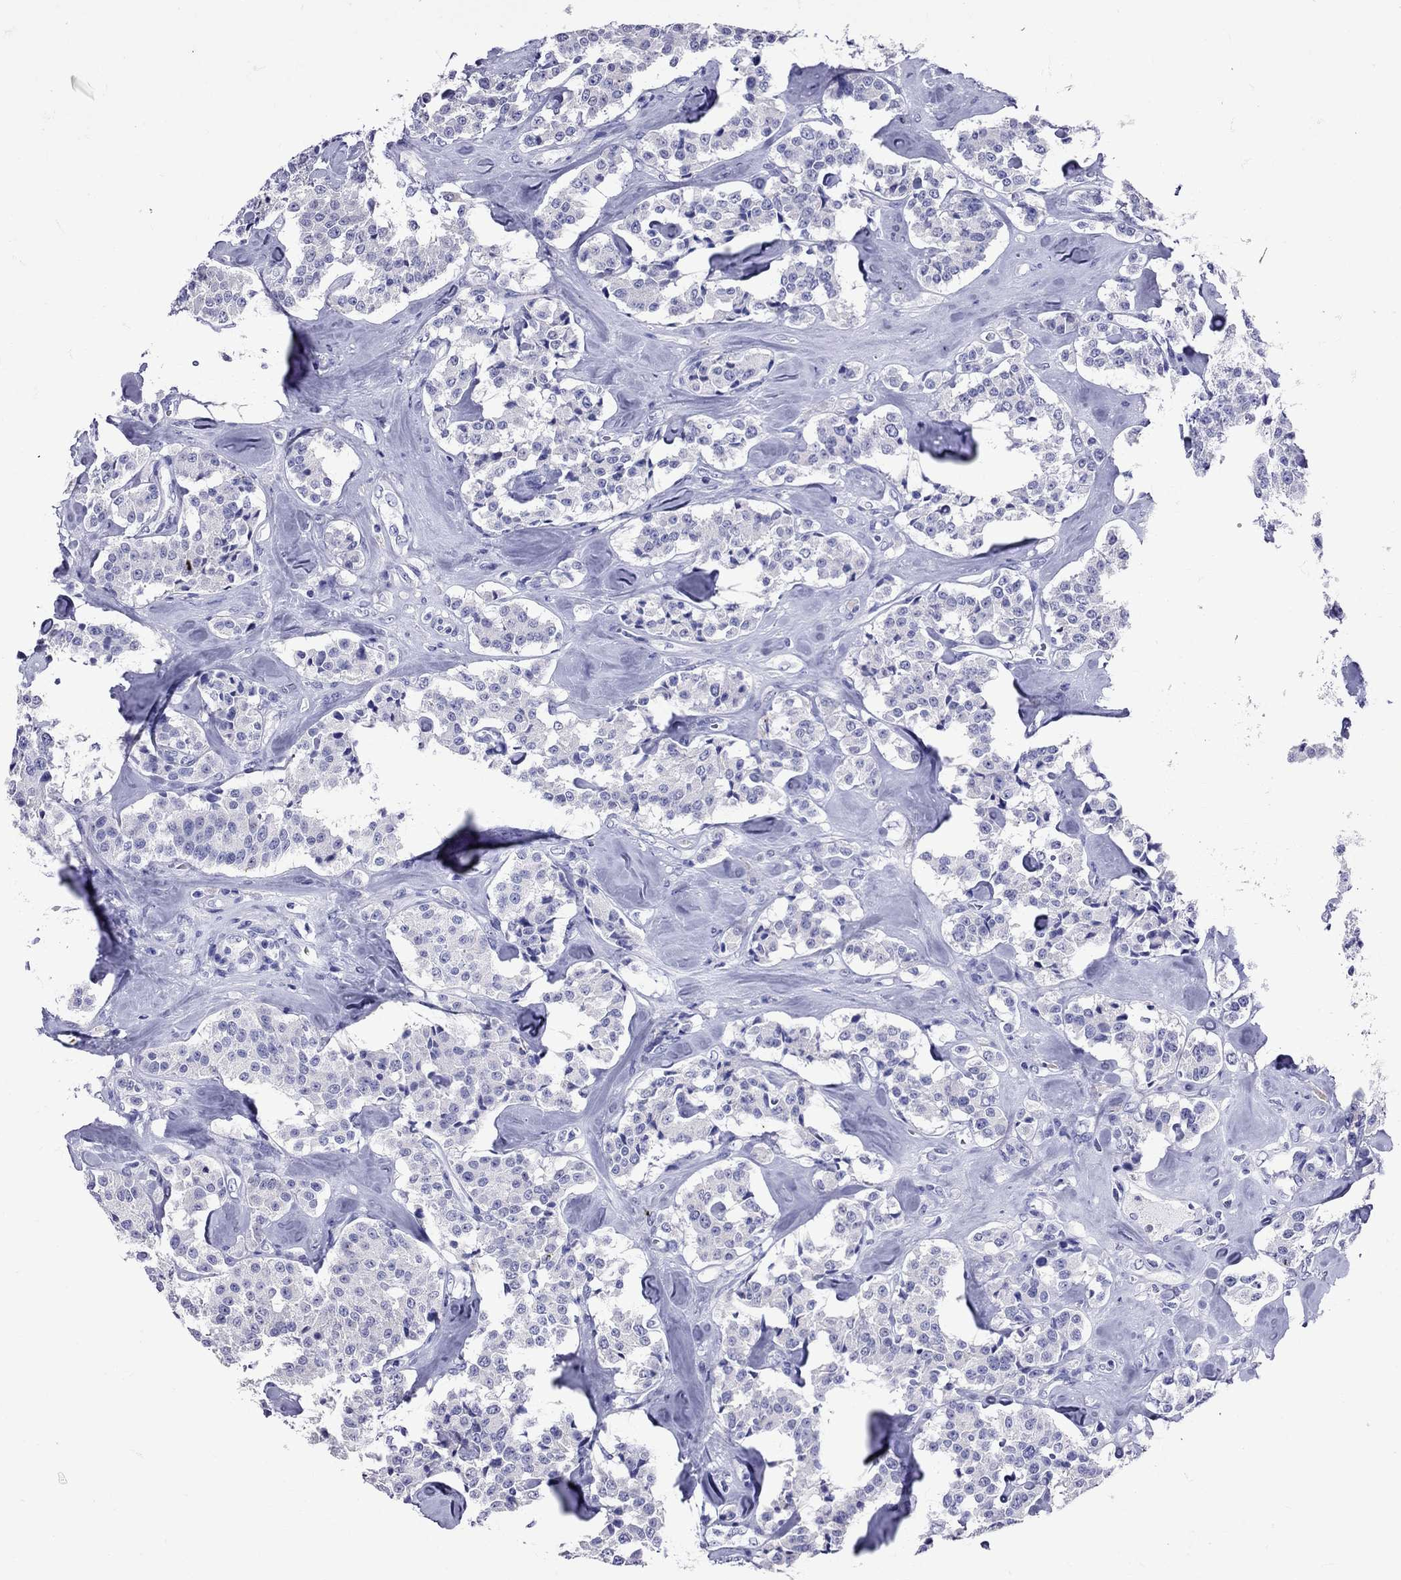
{"staining": {"intensity": "negative", "quantity": "none", "location": "none"}, "tissue": "carcinoid", "cell_type": "Tumor cells", "image_type": "cancer", "snomed": [{"axis": "morphology", "description": "Carcinoid, malignant, NOS"}, {"axis": "topography", "description": "Pancreas"}], "caption": "This histopathology image is of carcinoid (malignant) stained with immunohistochemistry (IHC) to label a protein in brown with the nuclei are counter-stained blue. There is no positivity in tumor cells. (DAB immunohistochemistry with hematoxylin counter stain).", "gene": "AVP", "patient": {"sex": "male", "age": 41}}